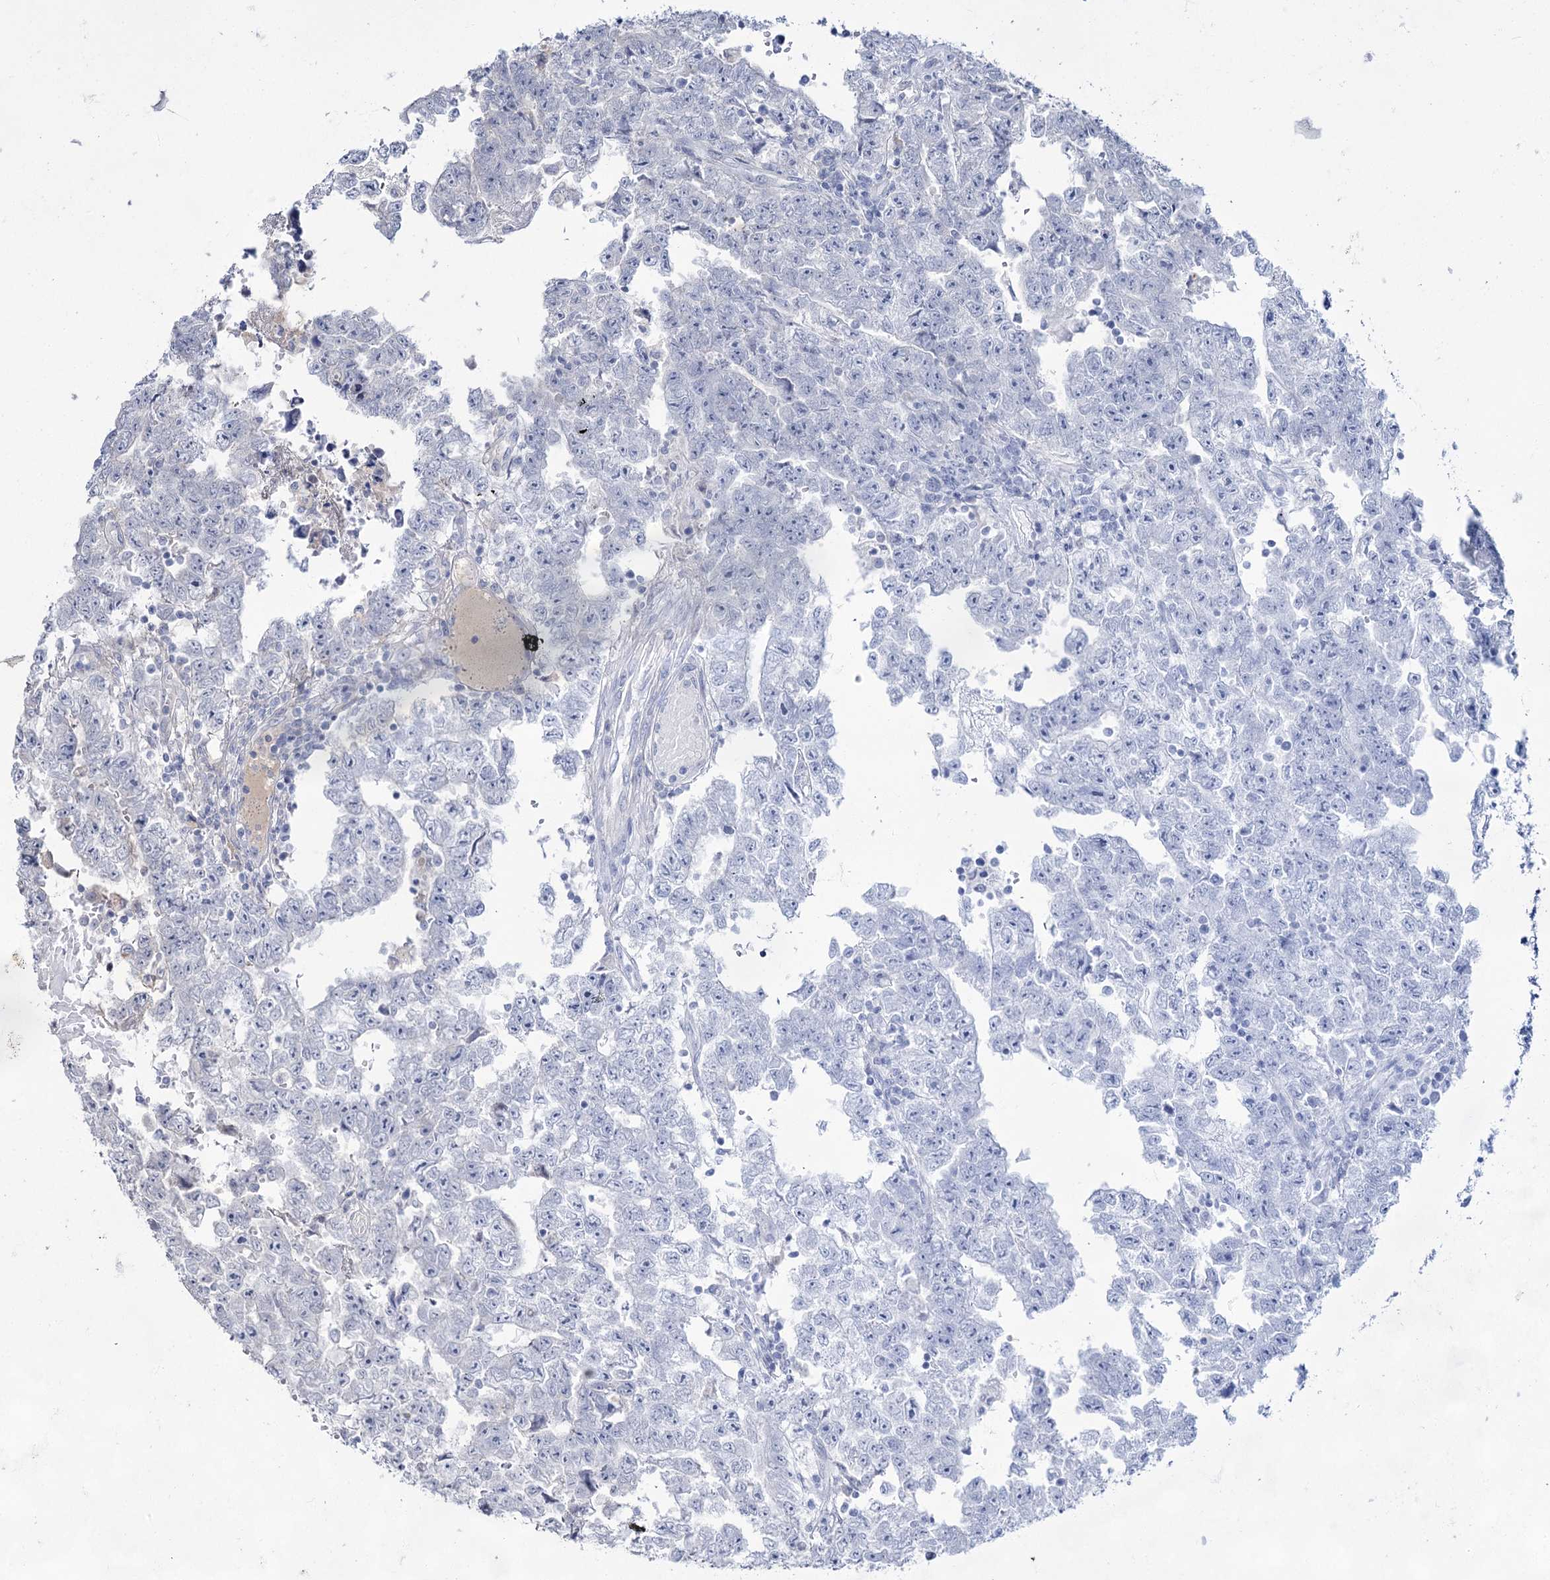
{"staining": {"intensity": "negative", "quantity": "none", "location": "none"}, "tissue": "testis cancer", "cell_type": "Tumor cells", "image_type": "cancer", "snomed": [{"axis": "morphology", "description": "Carcinoma, Embryonal, NOS"}, {"axis": "topography", "description": "Testis"}], "caption": "Image shows no protein staining in tumor cells of testis embryonal carcinoma tissue.", "gene": "ACRV1", "patient": {"sex": "male", "age": 25}}